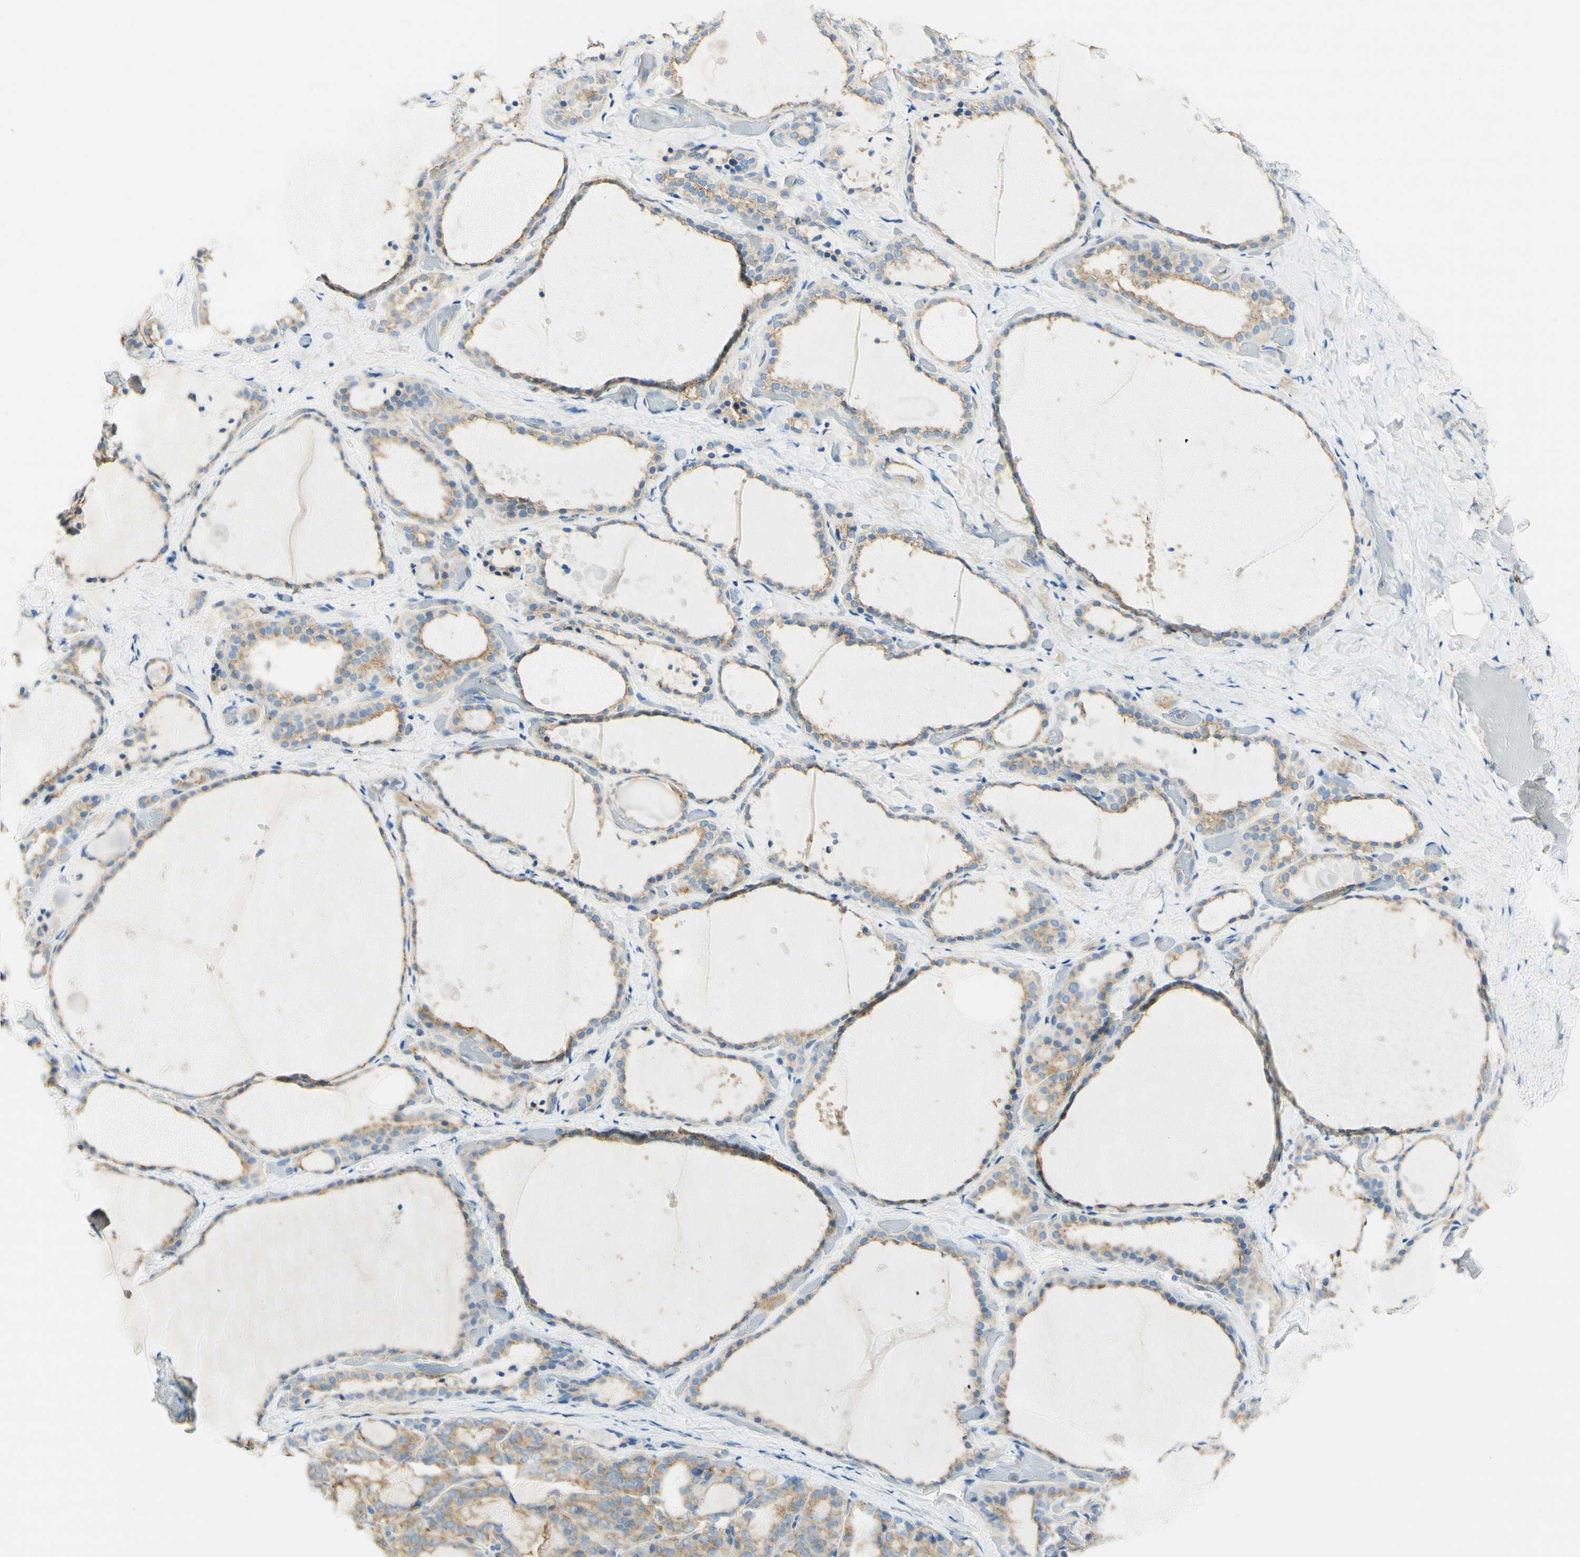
{"staining": {"intensity": "weak", "quantity": "25%-75%", "location": "cytoplasmic/membranous"}, "tissue": "thyroid gland", "cell_type": "Glandular cells", "image_type": "normal", "snomed": [{"axis": "morphology", "description": "Normal tissue, NOS"}, {"axis": "topography", "description": "Thyroid gland"}], "caption": "Weak cytoplasmic/membranous positivity is seen in about 25%-75% of glandular cells in benign thyroid gland. (IHC, brightfield microscopy, high magnification).", "gene": "CLTC", "patient": {"sex": "female", "age": 44}}